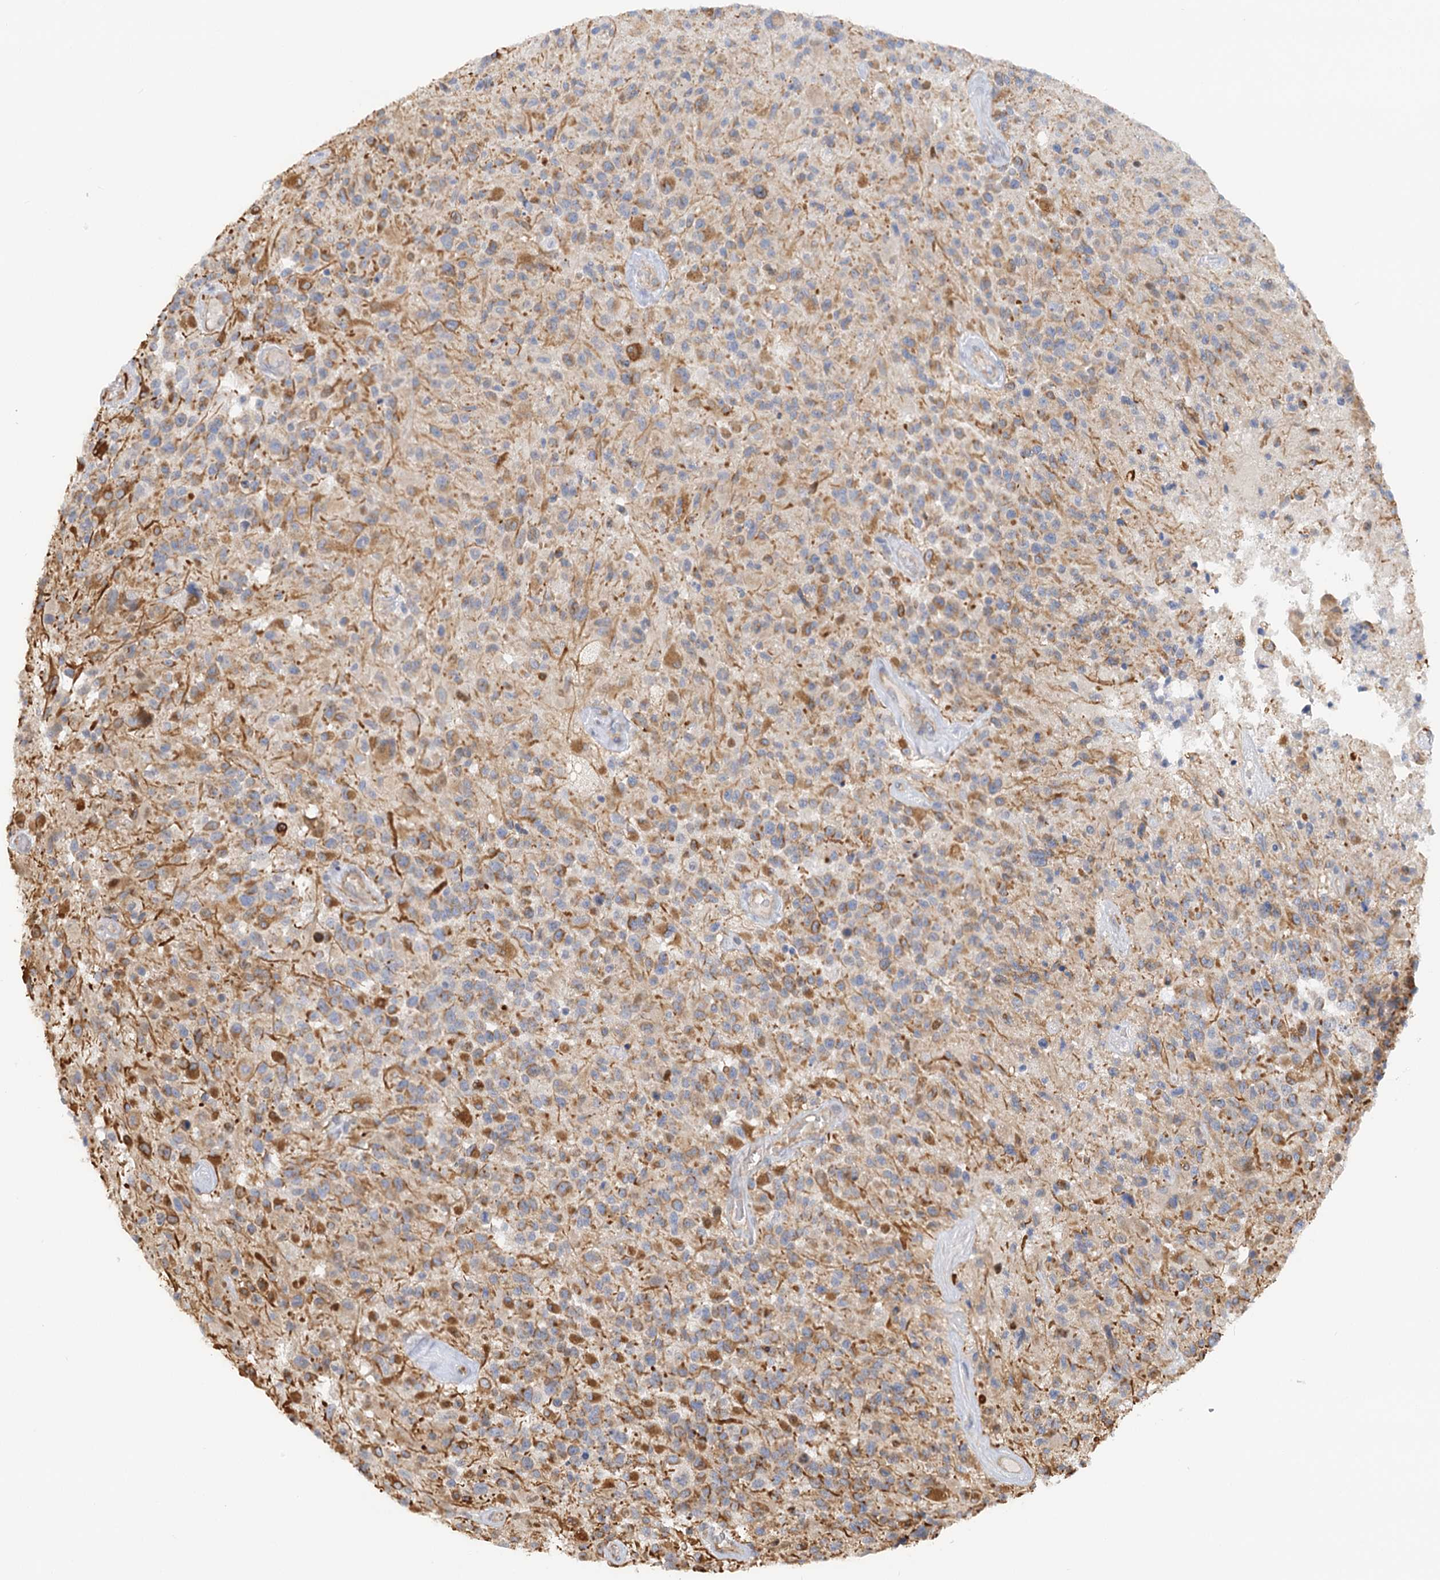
{"staining": {"intensity": "moderate", "quantity": "<25%", "location": "cytoplasmic/membranous"}, "tissue": "glioma", "cell_type": "Tumor cells", "image_type": "cancer", "snomed": [{"axis": "morphology", "description": "Glioma, malignant, High grade"}, {"axis": "morphology", "description": "Glioblastoma, NOS"}, {"axis": "topography", "description": "Brain"}], "caption": "Human malignant glioma (high-grade) stained with a protein marker shows moderate staining in tumor cells.", "gene": "NELL2", "patient": {"sex": "male", "age": 60}}